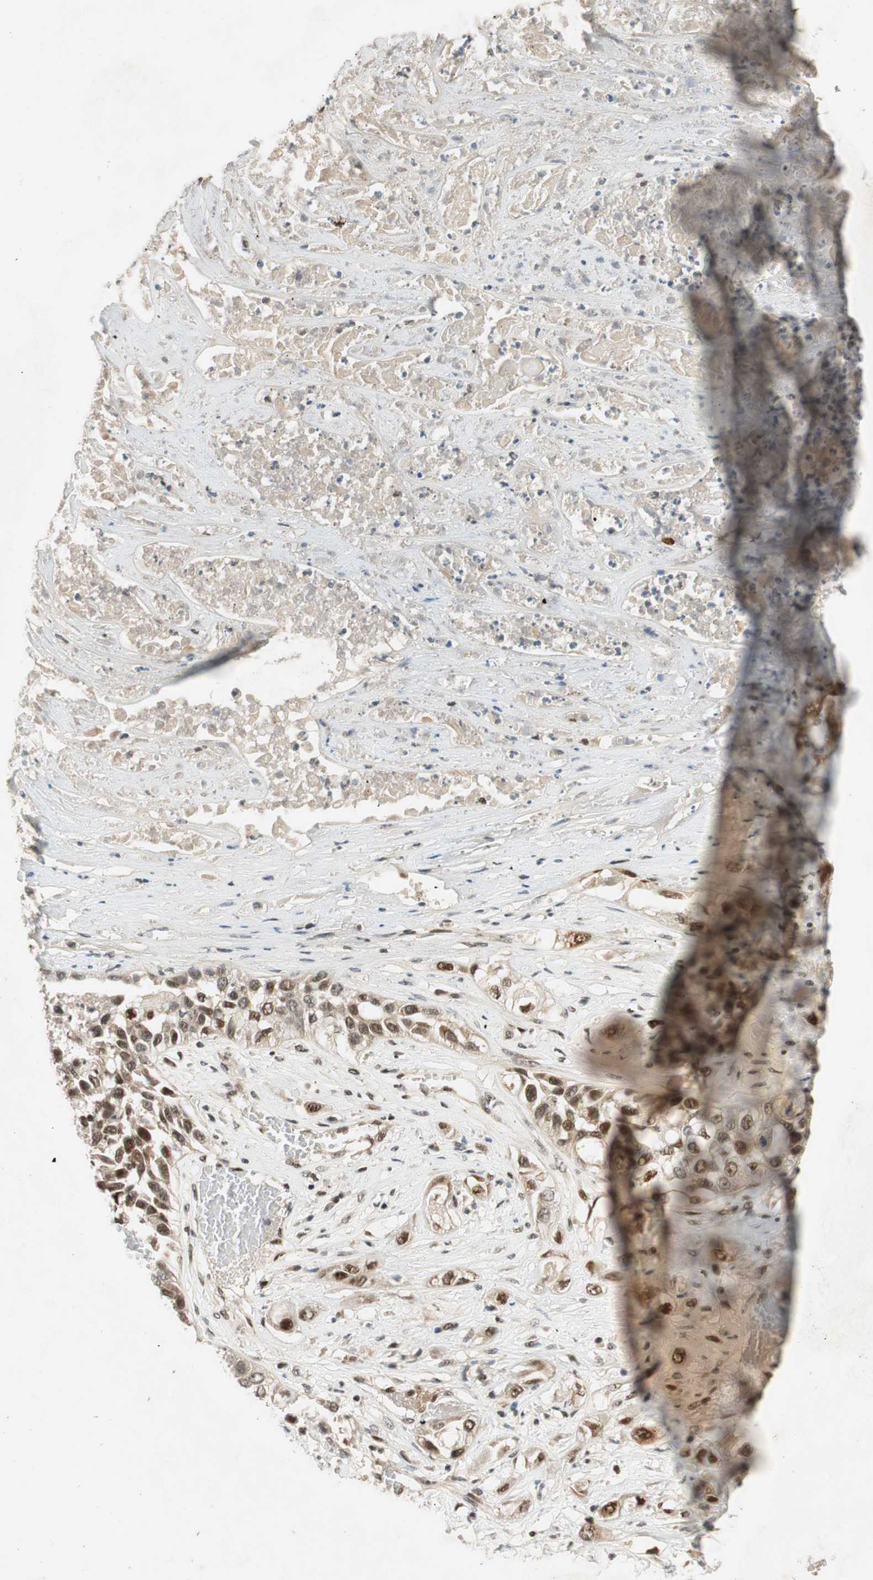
{"staining": {"intensity": "strong", "quantity": ">75%", "location": "nuclear"}, "tissue": "lung cancer", "cell_type": "Tumor cells", "image_type": "cancer", "snomed": [{"axis": "morphology", "description": "Squamous cell carcinoma, NOS"}, {"axis": "topography", "description": "Lung"}], "caption": "Tumor cells reveal high levels of strong nuclear staining in approximately >75% of cells in lung squamous cell carcinoma.", "gene": "NCBP3", "patient": {"sex": "male", "age": 71}}